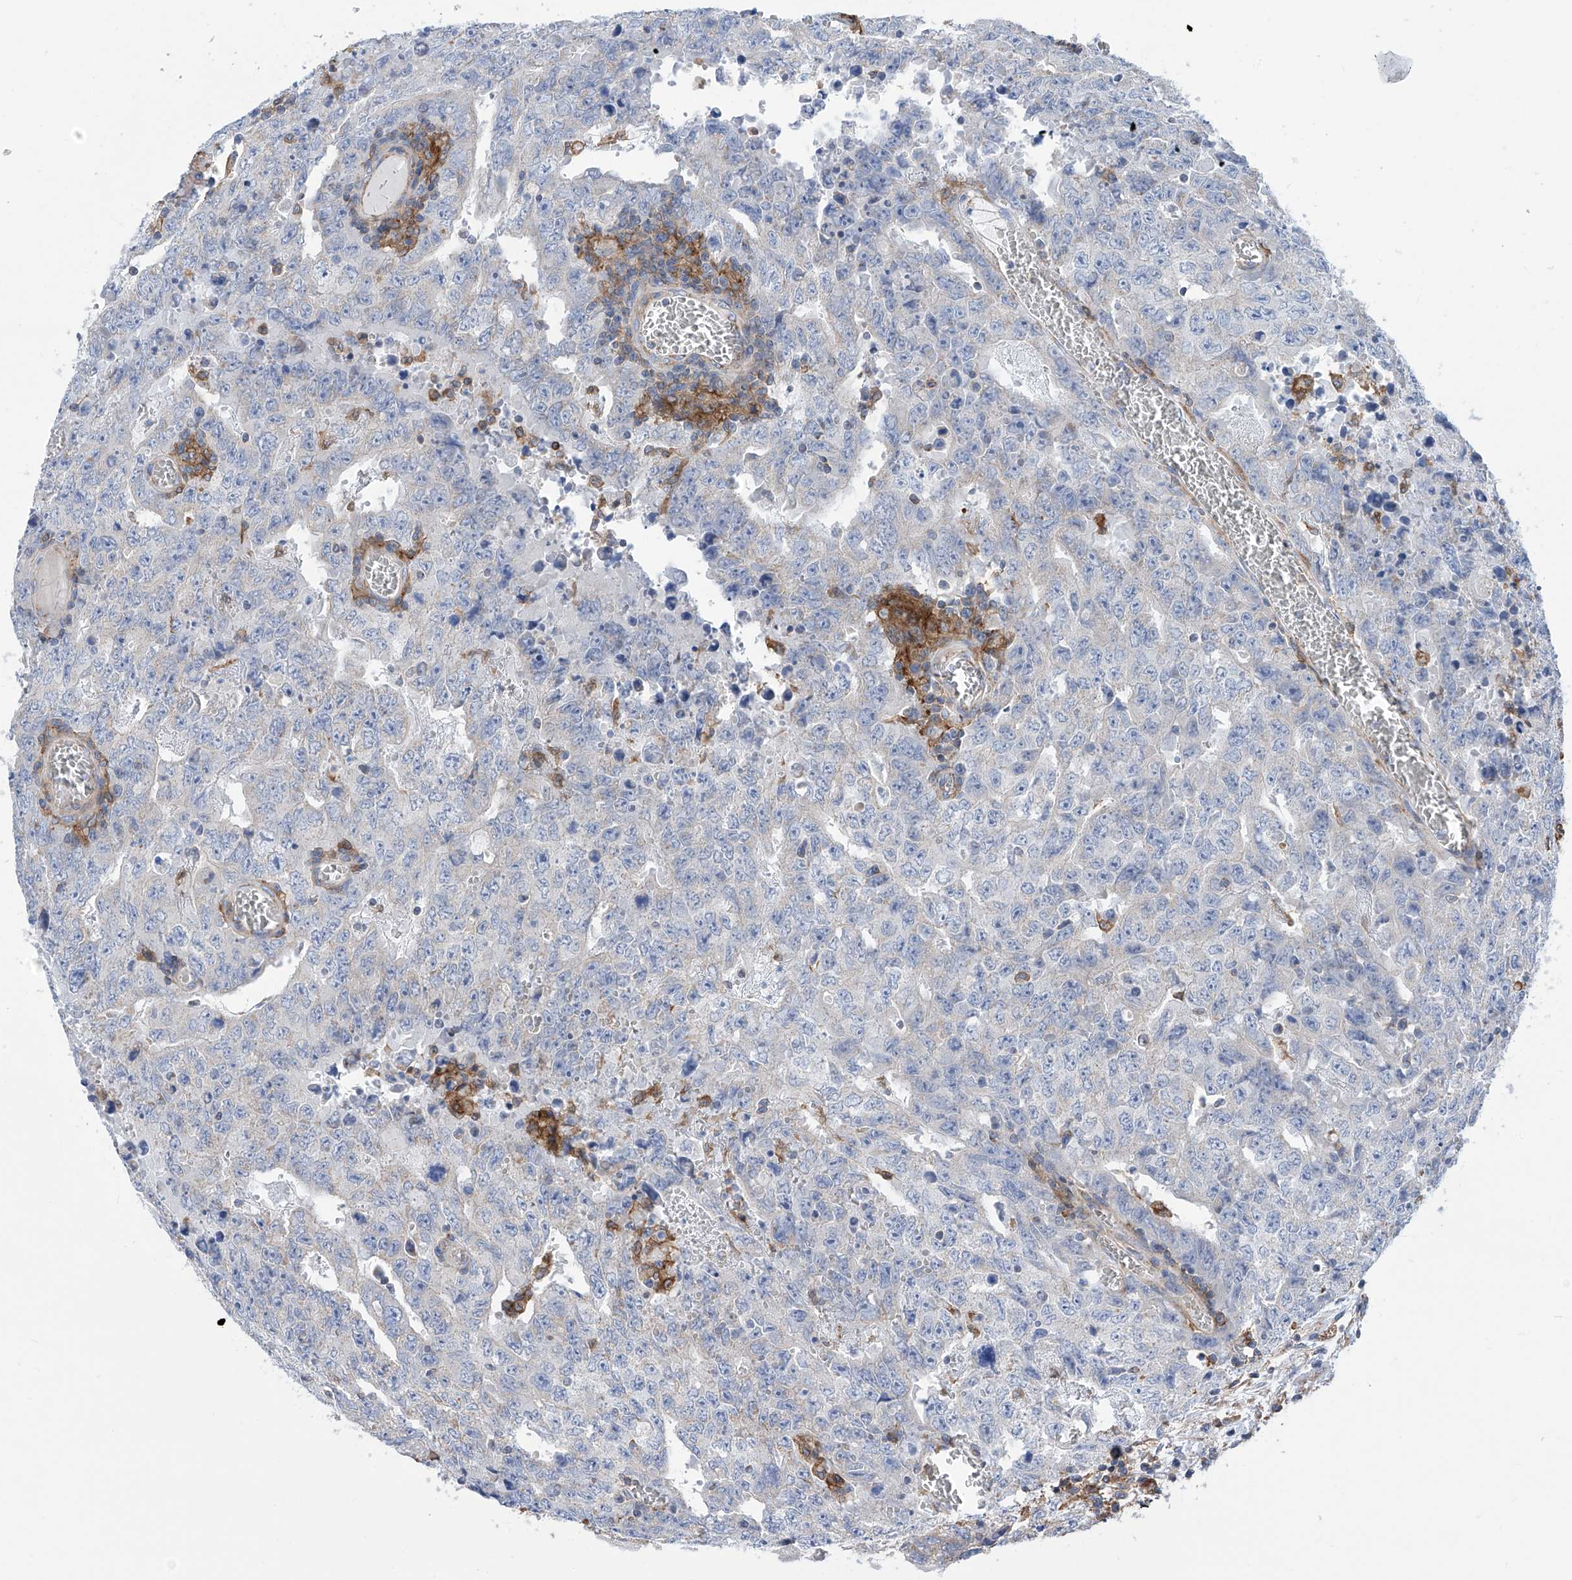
{"staining": {"intensity": "negative", "quantity": "none", "location": "none"}, "tissue": "testis cancer", "cell_type": "Tumor cells", "image_type": "cancer", "snomed": [{"axis": "morphology", "description": "Carcinoma, Embryonal, NOS"}, {"axis": "topography", "description": "Testis"}], "caption": "A high-resolution micrograph shows immunohistochemistry (IHC) staining of testis cancer (embryonal carcinoma), which shows no significant staining in tumor cells. (Brightfield microscopy of DAB (3,3'-diaminobenzidine) immunohistochemistry (IHC) at high magnification).", "gene": "P2RX7", "patient": {"sex": "male", "age": 26}}